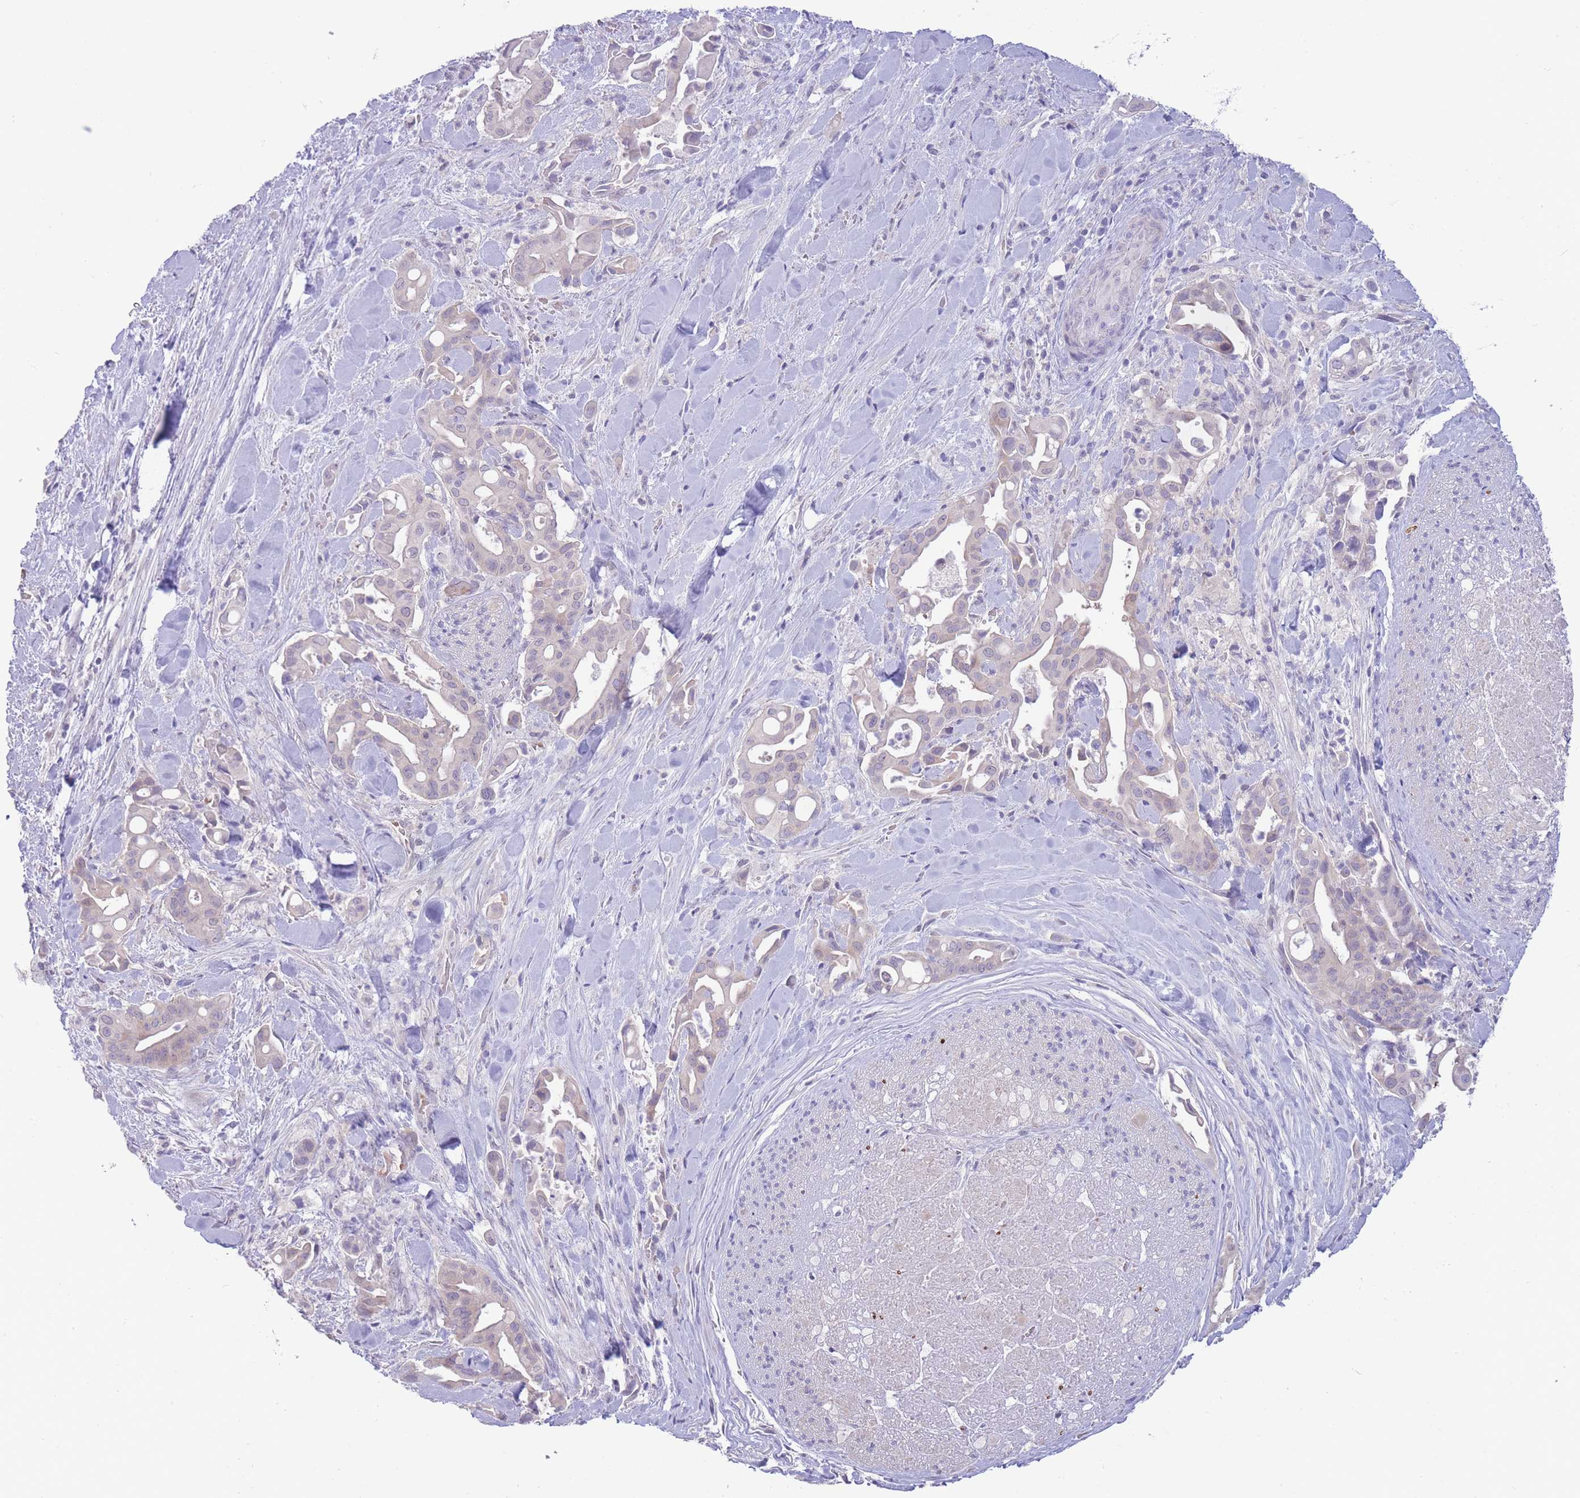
{"staining": {"intensity": "negative", "quantity": "none", "location": "none"}, "tissue": "liver cancer", "cell_type": "Tumor cells", "image_type": "cancer", "snomed": [{"axis": "morphology", "description": "Cholangiocarcinoma"}, {"axis": "topography", "description": "Liver"}], "caption": "Tumor cells show no significant positivity in liver cancer (cholangiocarcinoma).", "gene": "FBXO46", "patient": {"sex": "female", "age": 68}}